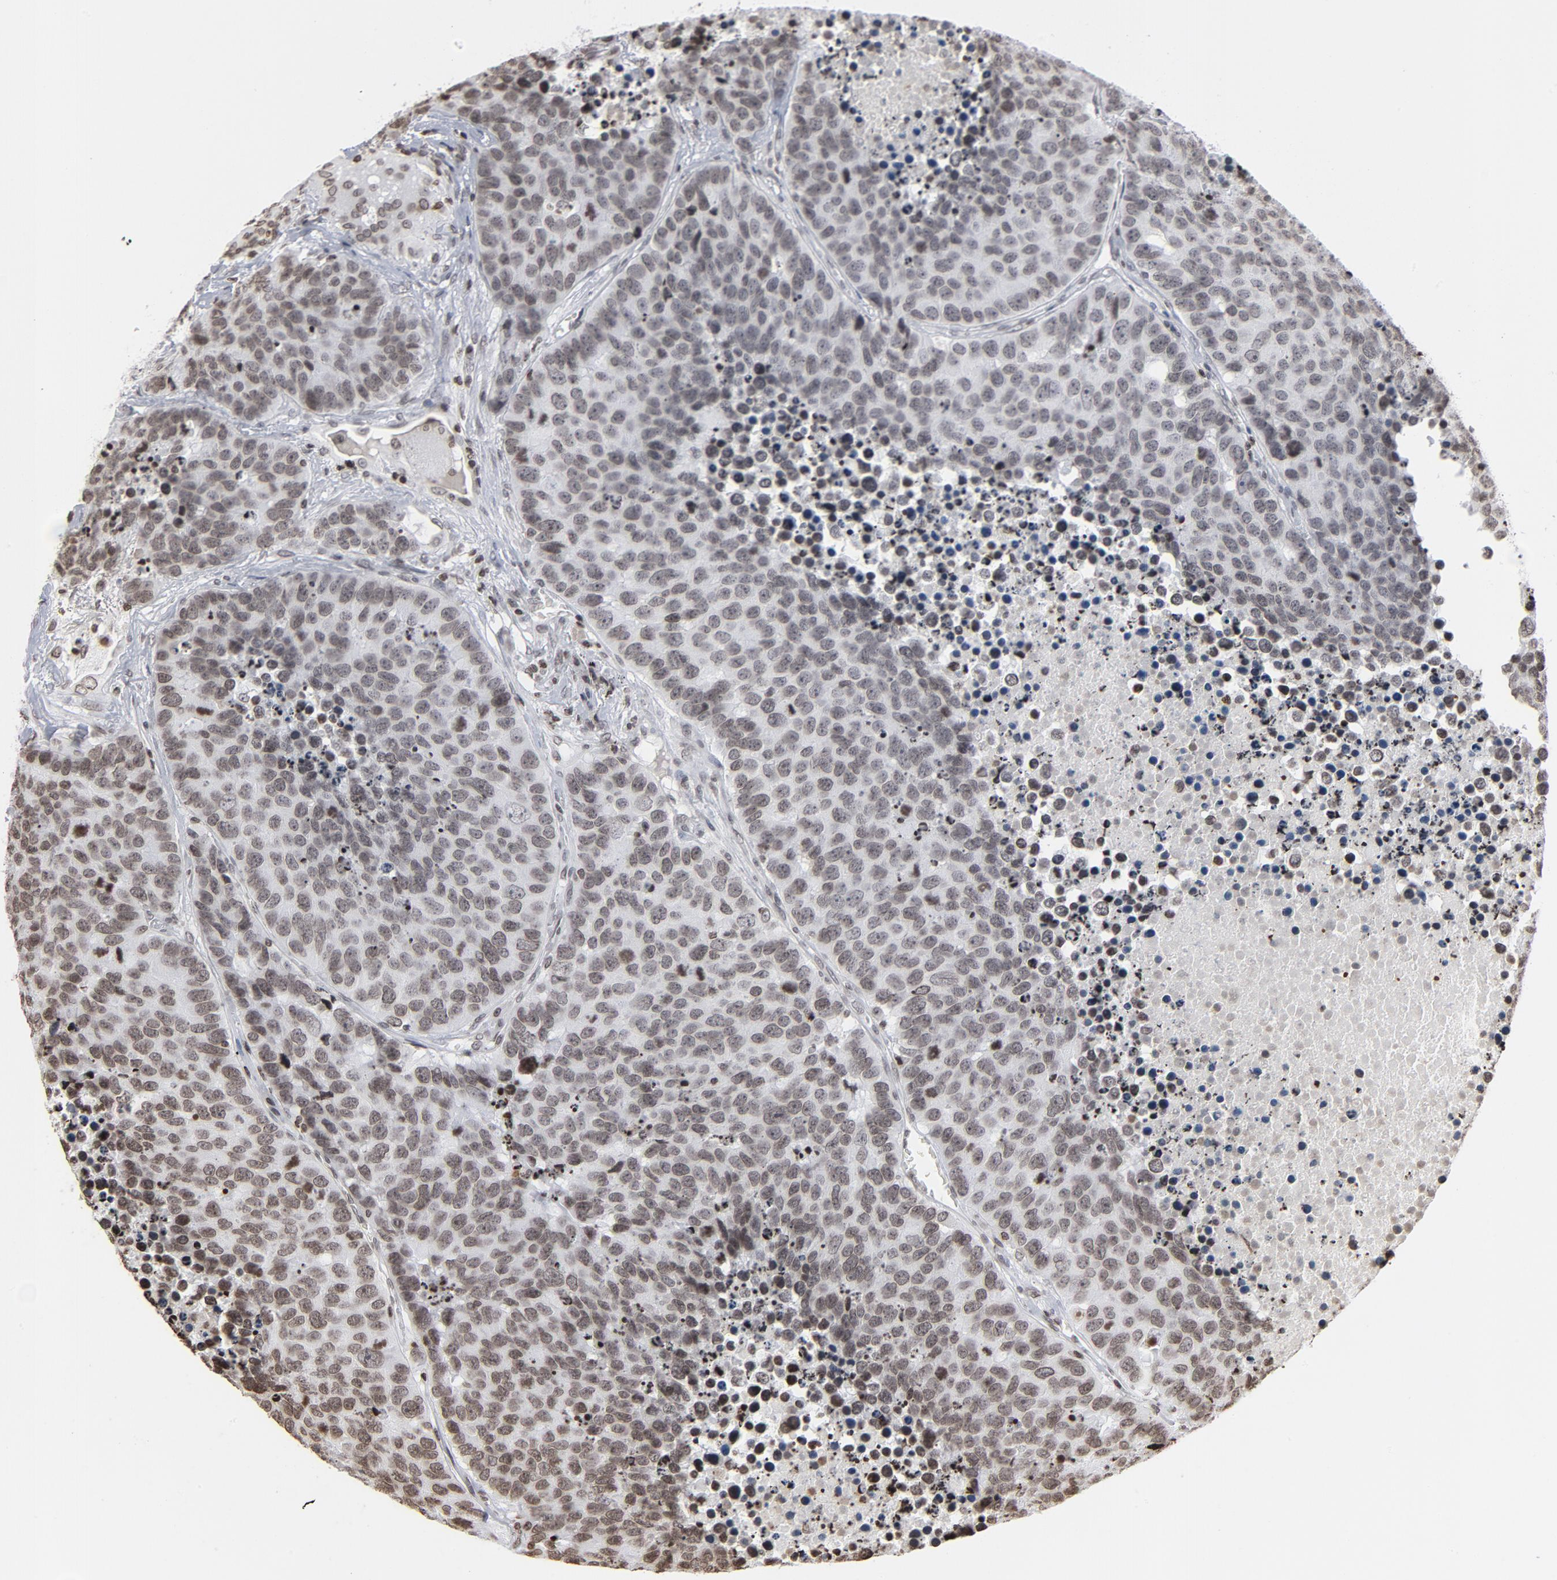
{"staining": {"intensity": "weak", "quantity": ">75%", "location": "nuclear"}, "tissue": "carcinoid", "cell_type": "Tumor cells", "image_type": "cancer", "snomed": [{"axis": "morphology", "description": "Carcinoid, malignant, NOS"}, {"axis": "topography", "description": "Lung"}], "caption": "A high-resolution histopathology image shows immunohistochemistry (IHC) staining of carcinoid, which displays weak nuclear staining in about >75% of tumor cells.", "gene": "H2AC12", "patient": {"sex": "male", "age": 60}}